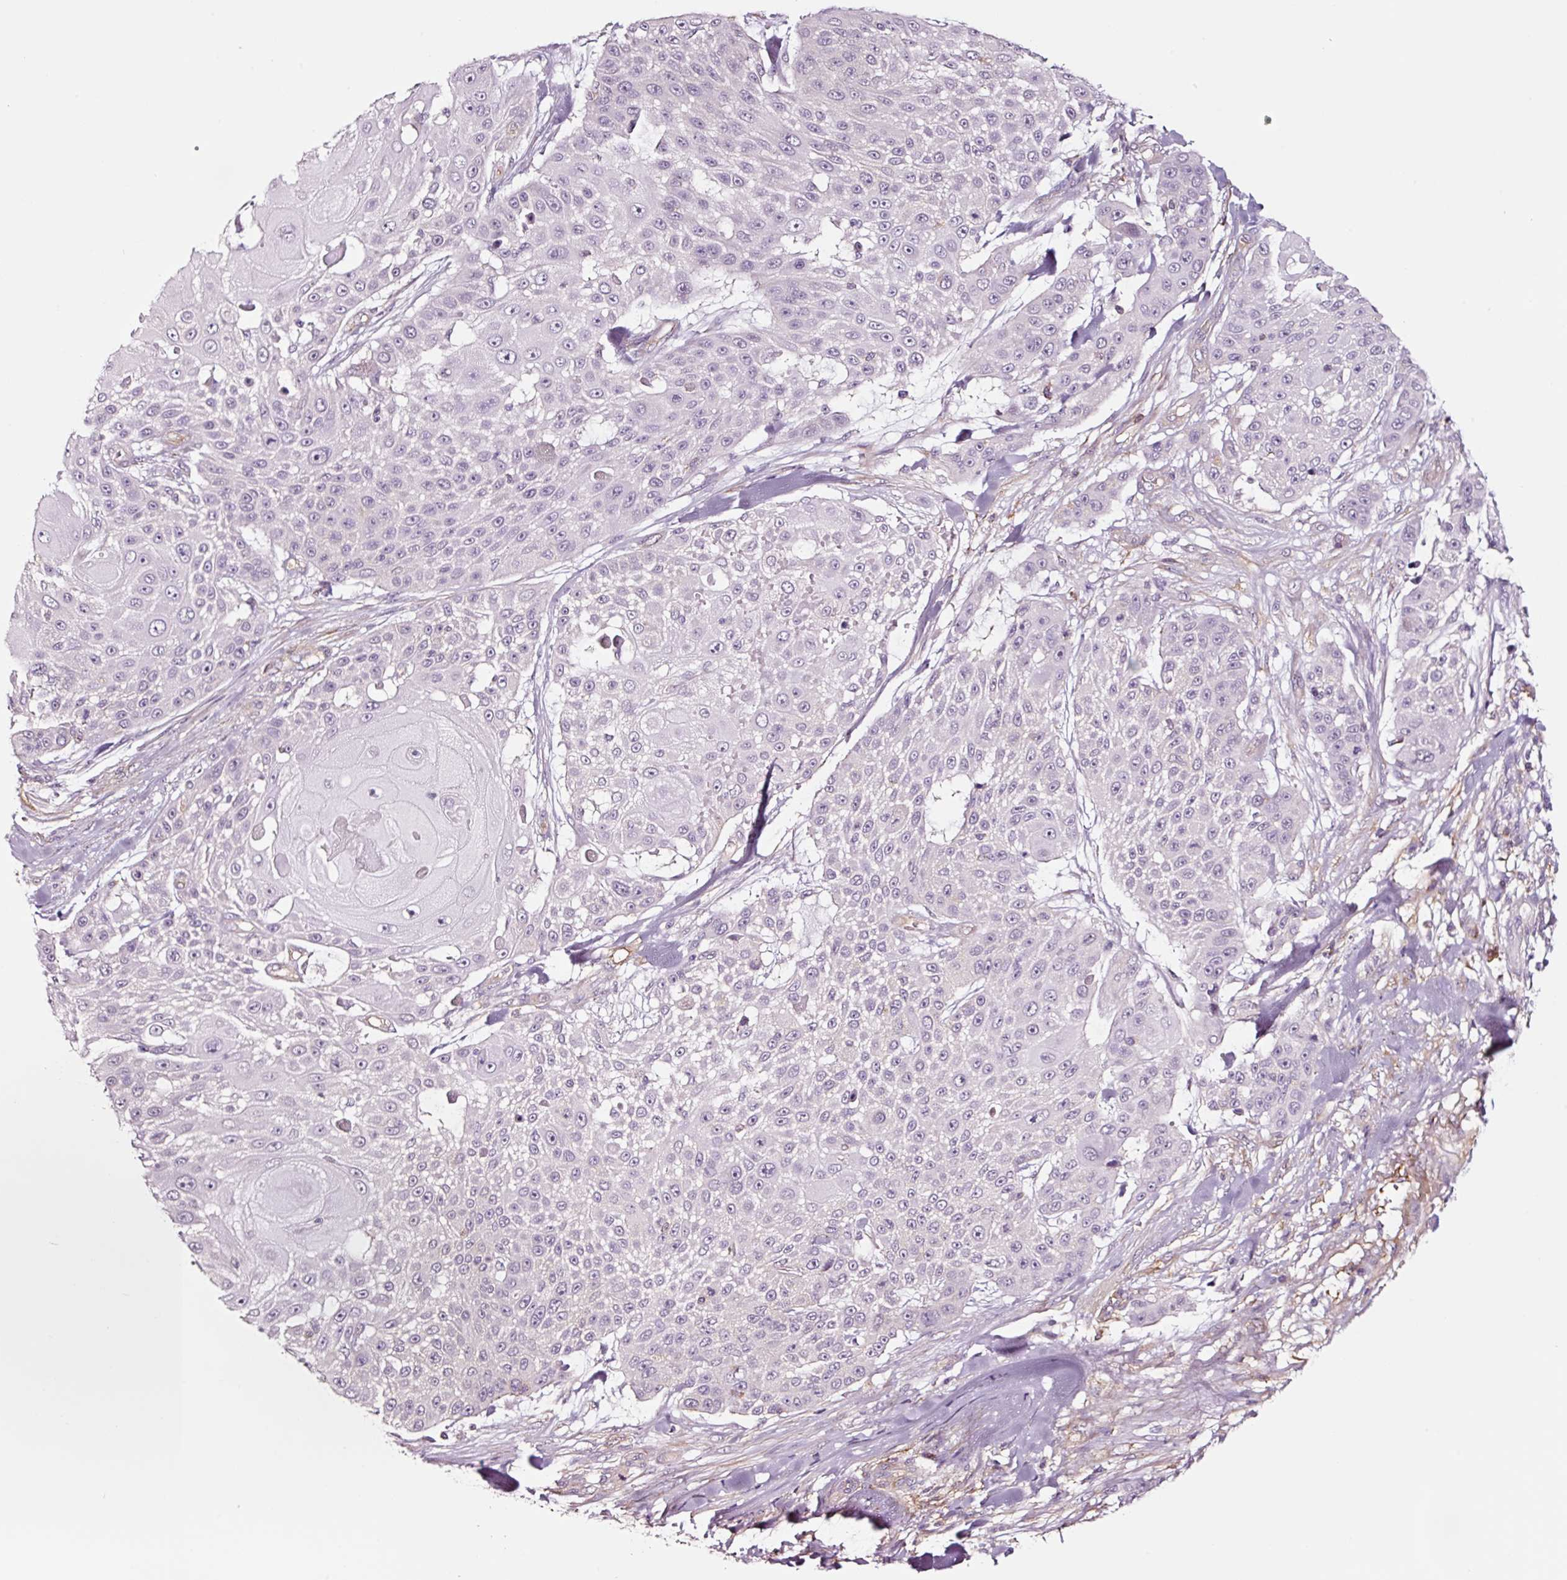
{"staining": {"intensity": "negative", "quantity": "none", "location": "none"}, "tissue": "skin cancer", "cell_type": "Tumor cells", "image_type": "cancer", "snomed": [{"axis": "morphology", "description": "Squamous cell carcinoma, NOS"}, {"axis": "topography", "description": "Skin"}], "caption": "Immunohistochemistry (IHC) photomicrograph of squamous cell carcinoma (skin) stained for a protein (brown), which reveals no expression in tumor cells. The staining is performed using DAB (3,3'-diaminobenzidine) brown chromogen with nuclei counter-stained in using hematoxylin.", "gene": "ADD3", "patient": {"sex": "female", "age": 86}}